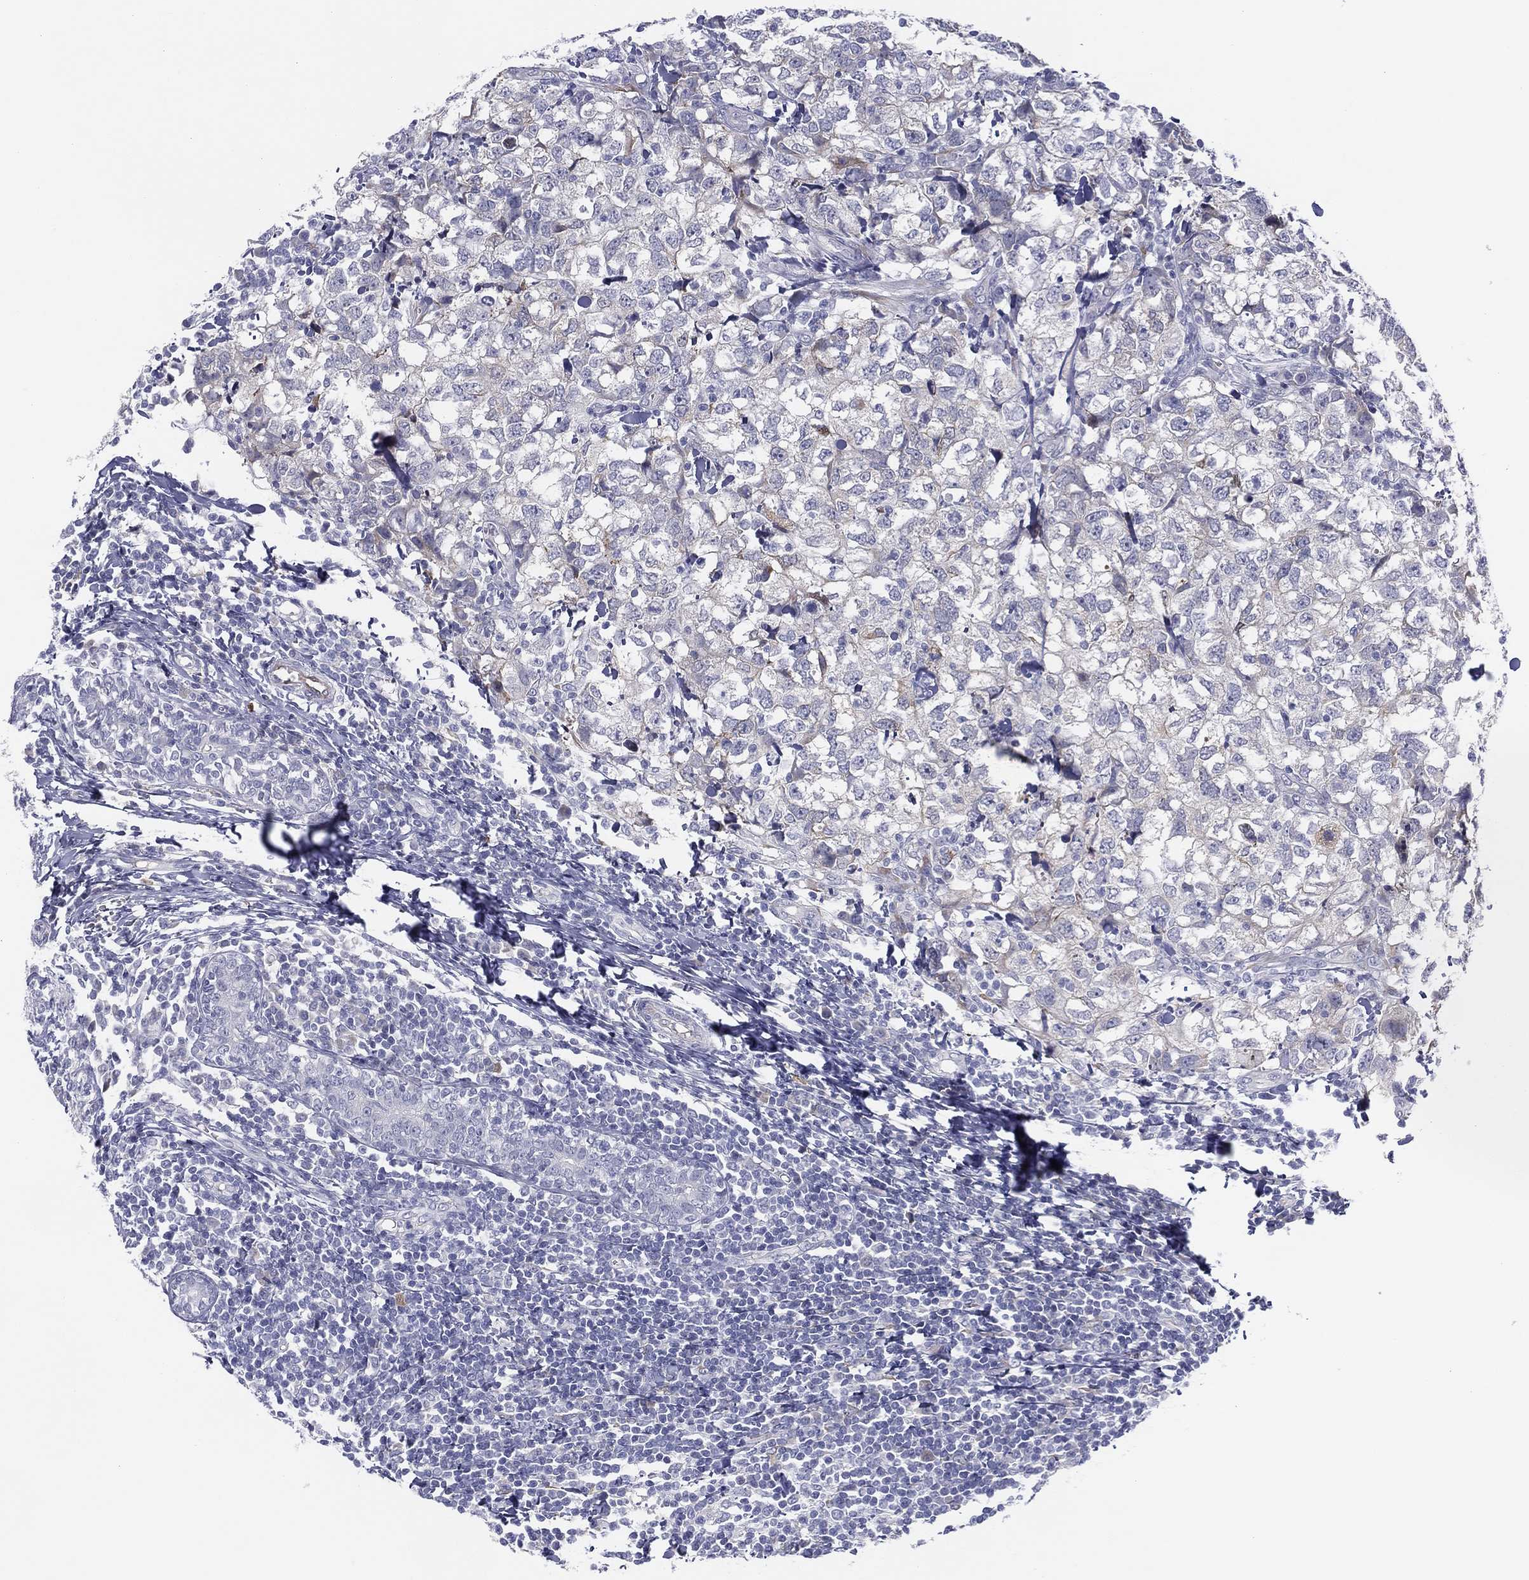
{"staining": {"intensity": "negative", "quantity": "none", "location": "none"}, "tissue": "breast cancer", "cell_type": "Tumor cells", "image_type": "cancer", "snomed": [{"axis": "morphology", "description": "Duct carcinoma"}, {"axis": "topography", "description": "Breast"}], "caption": "Photomicrograph shows no significant protein staining in tumor cells of breast cancer (invasive ductal carcinoma).", "gene": "MLF1", "patient": {"sex": "female", "age": 30}}